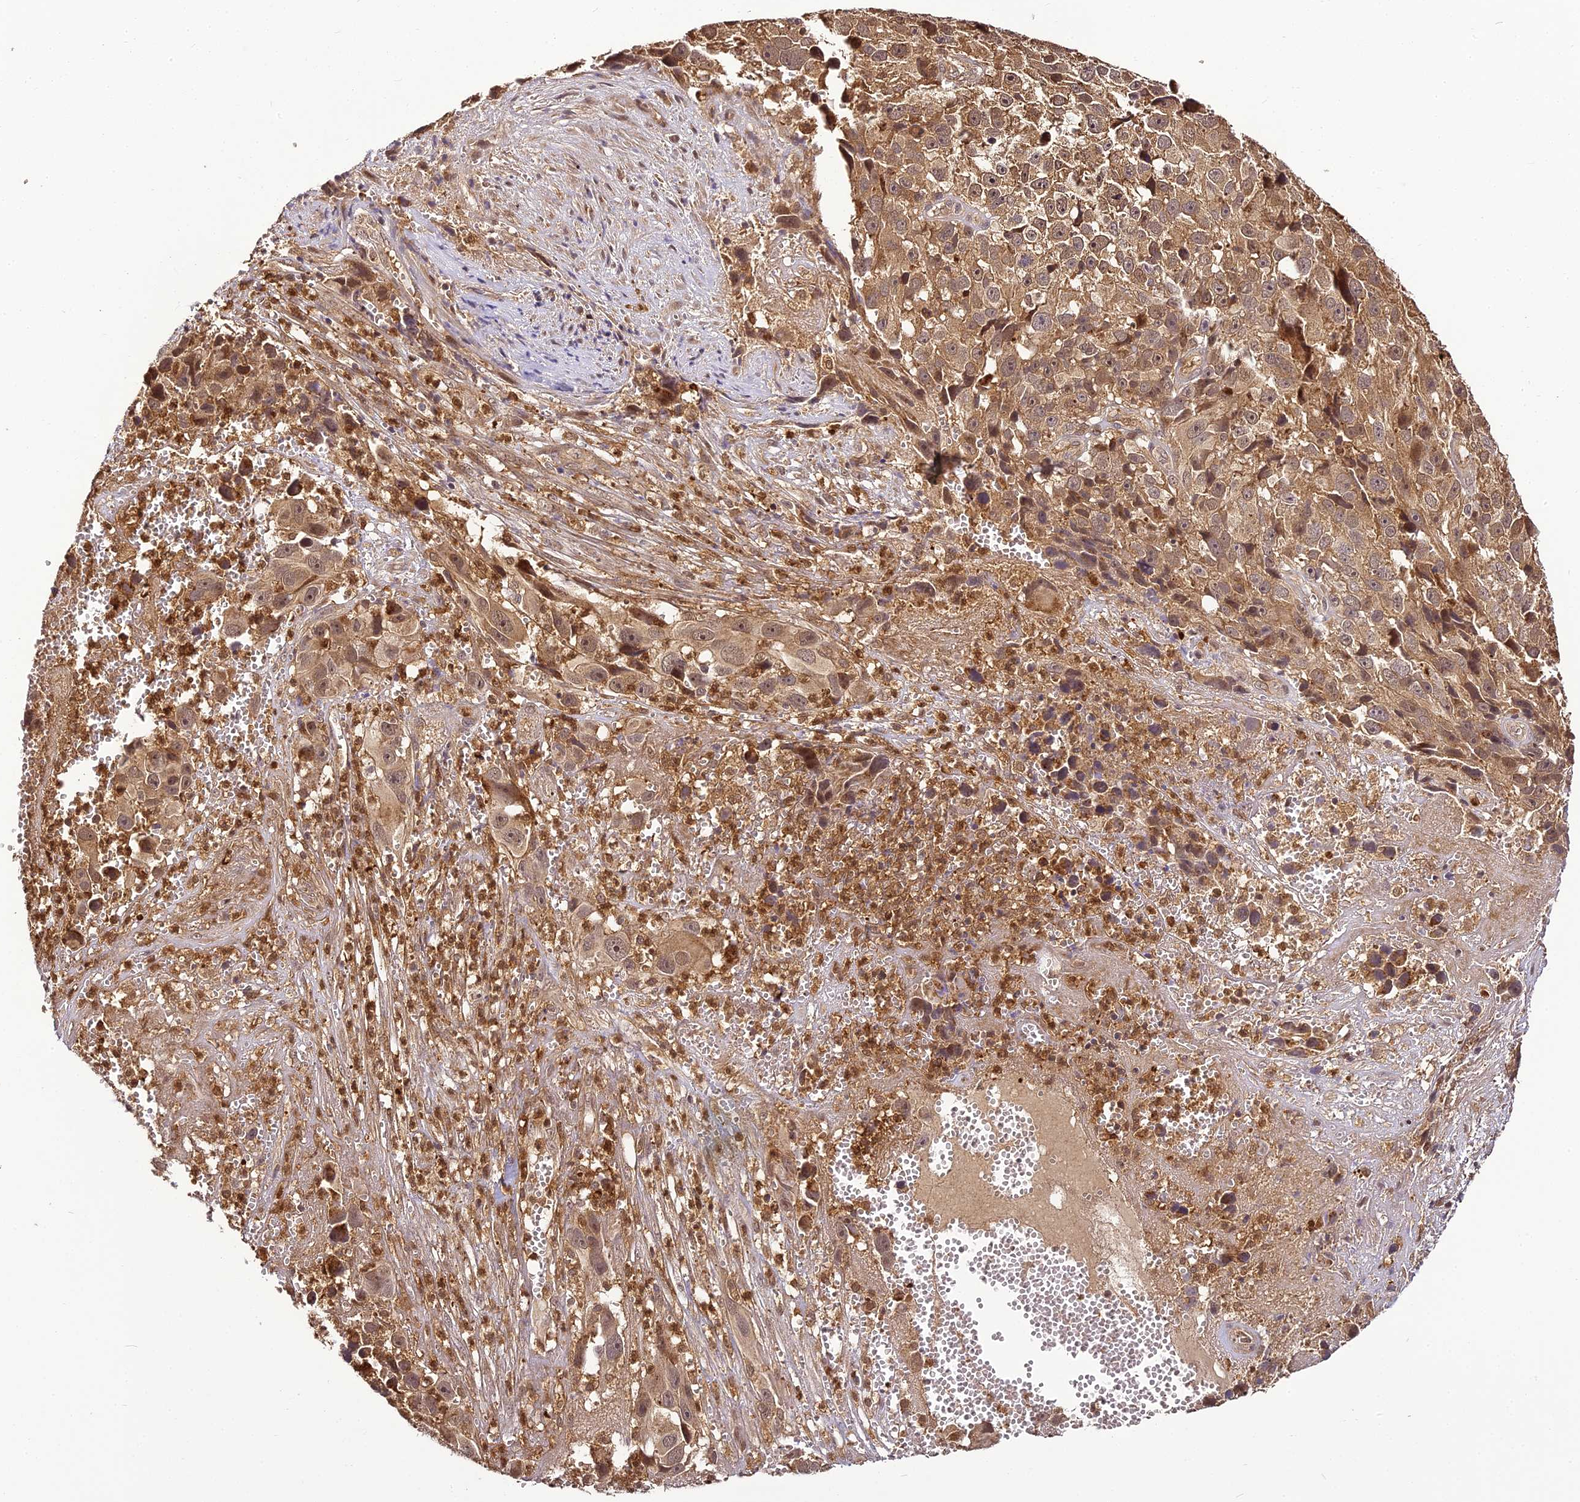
{"staining": {"intensity": "moderate", "quantity": ">75%", "location": "cytoplasmic/membranous"}, "tissue": "melanoma", "cell_type": "Tumor cells", "image_type": "cancer", "snomed": [{"axis": "morphology", "description": "Malignant melanoma, NOS"}, {"axis": "topography", "description": "Skin"}], "caption": "Immunohistochemical staining of human malignant melanoma demonstrates medium levels of moderate cytoplasmic/membranous positivity in approximately >75% of tumor cells.", "gene": "BCDIN3D", "patient": {"sex": "male", "age": 84}}